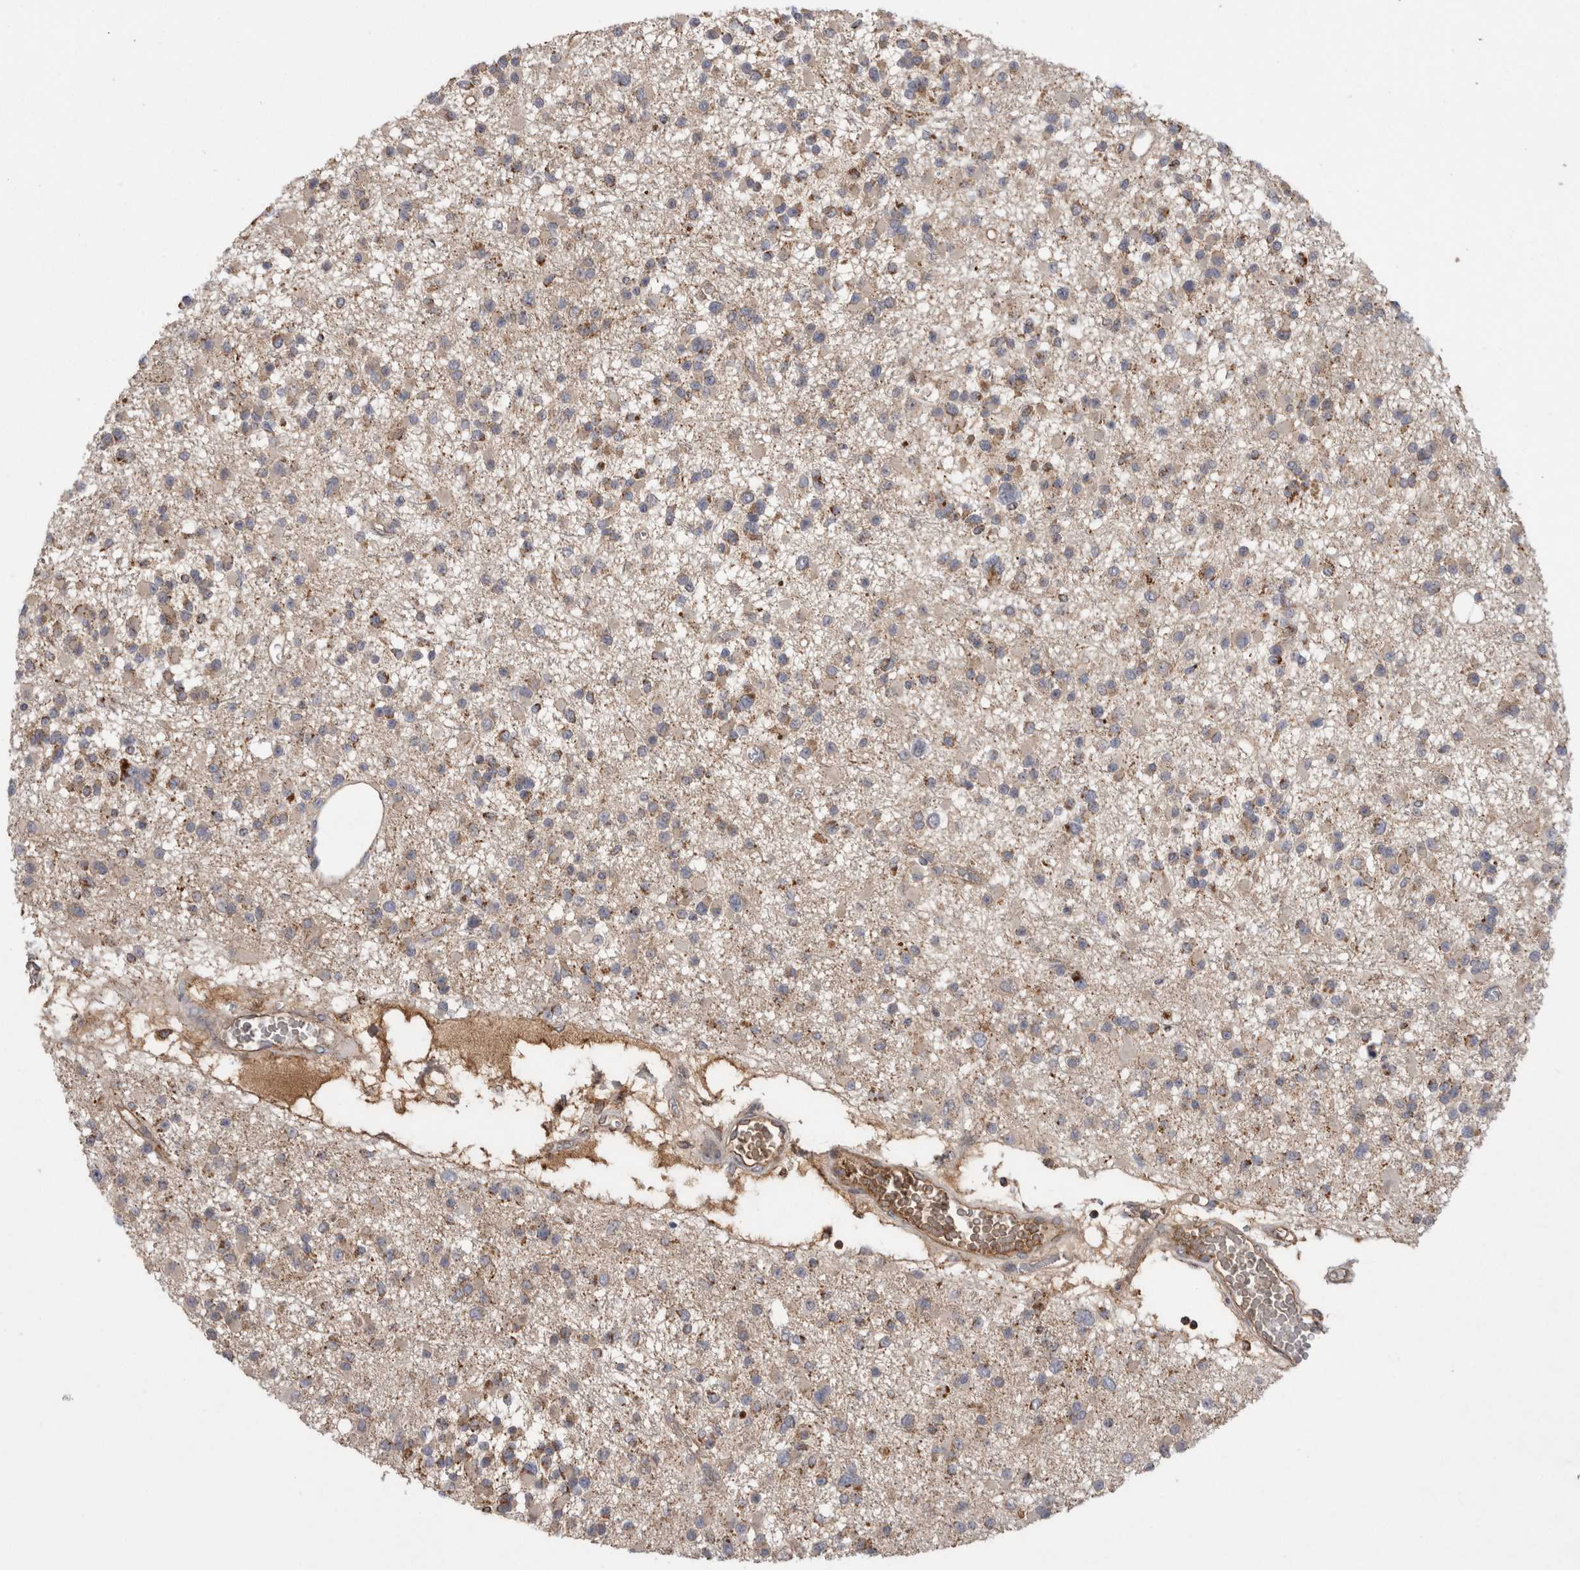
{"staining": {"intensity": "weak", "quantity": ">75%", "location": "cytoplasmic/membranous"}, "tissue": "glioma", "cell_type": "Tumor cells", "image_type": "cancer", "snomed": [{"axis": "morphology", "description": "Glioma, malignant, Low grade"}, {"axis": "topography", "description": "Brain"}], "caption": "This micrograph reveals IHC staining of human low-grade glioma (malignant), with low weak cytoplasmic/membranous expression in approximately >75% of tumor cells.", "gene": "DARS2", "patient": {"sex": "female", "age": 22}}